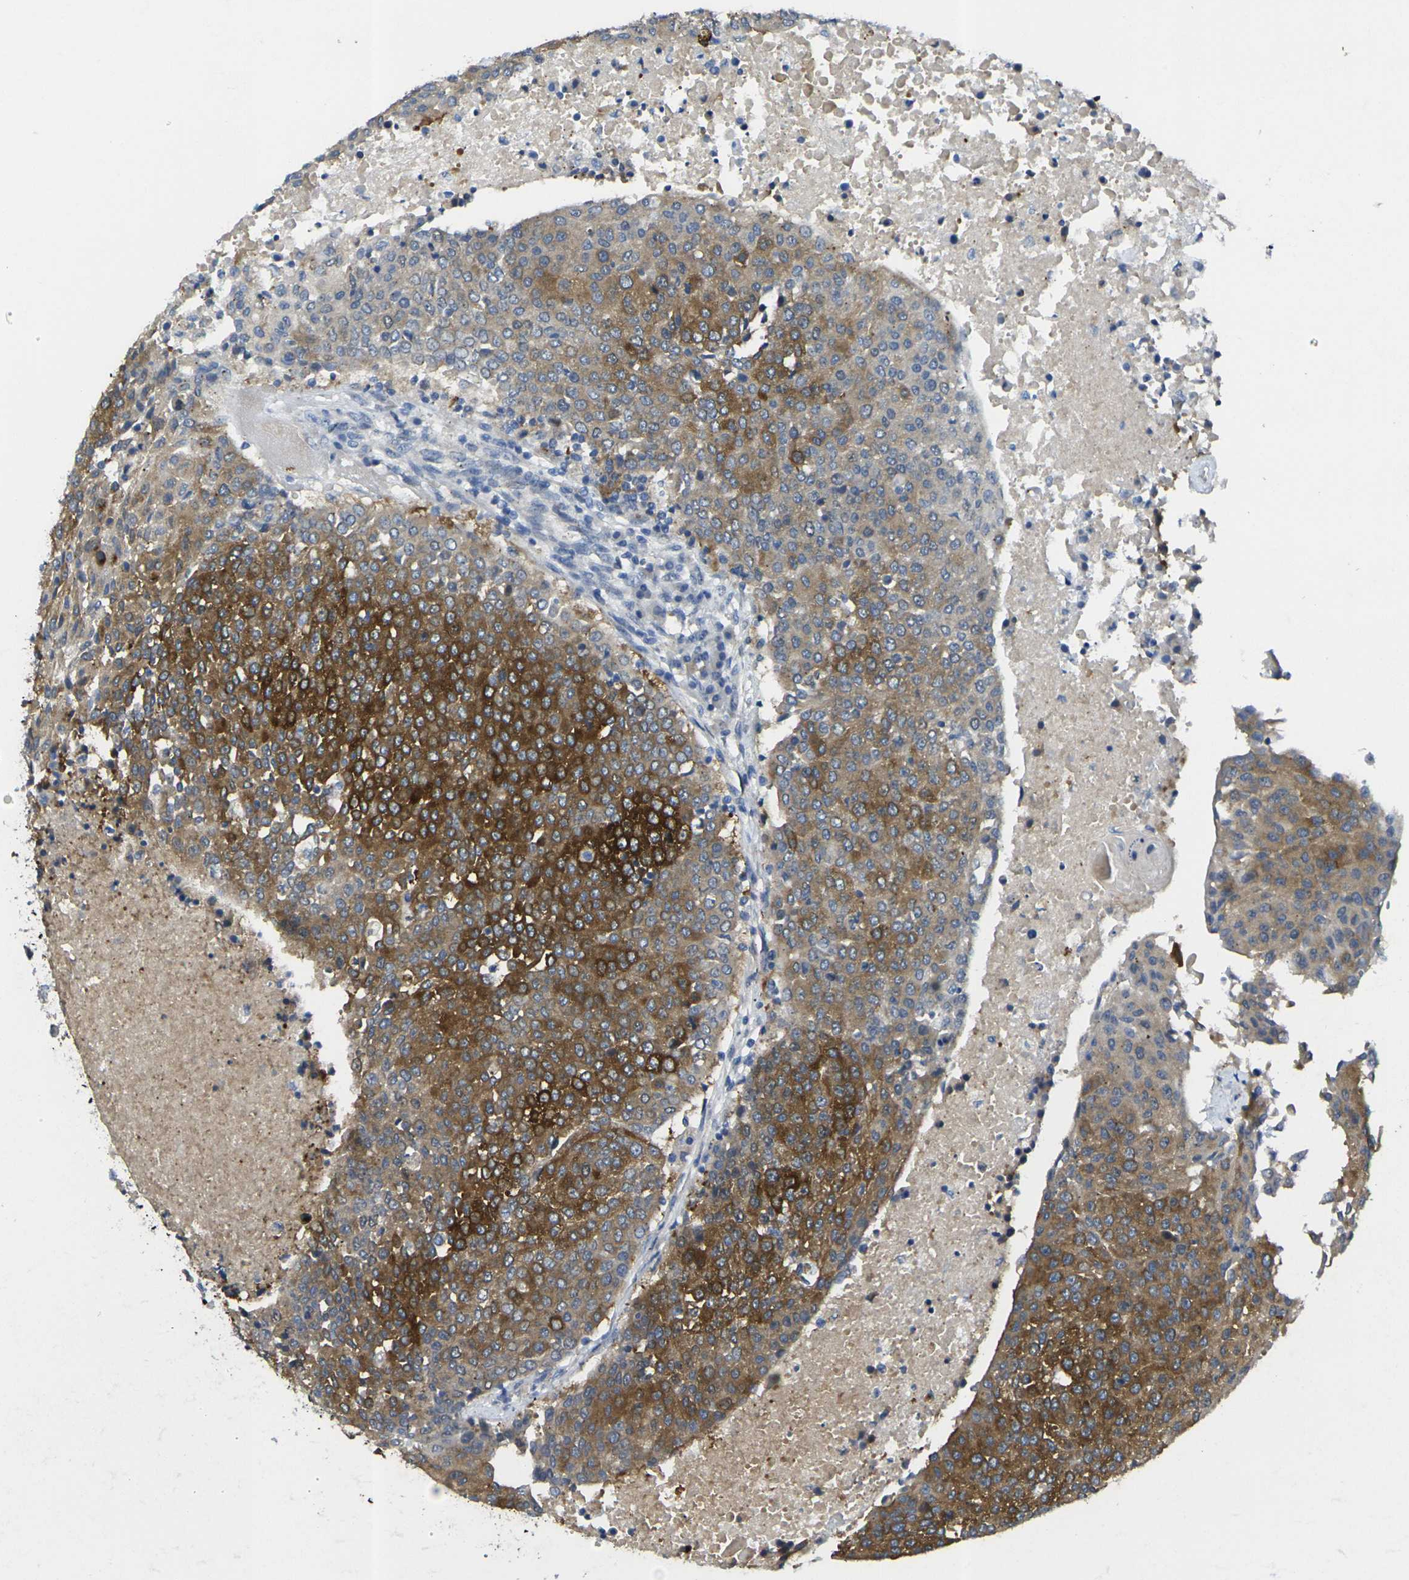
{"staining": {"intensity": "moderate", "quantity": ">75%", "location": "cytoplasmic/membranous"}, "tissue": "urothelial cancer", "cell_type": "Tumor cells", "image_type": "cancer", "snomed": [{"axis": "morphology", "description": "Urothelial carcinoma, High grade"}, {"axis": "topography", "description": "Urinary bladder"}], "caption": "This image reveals immunohistochemistry (IHC) staining of human urothelial cancer, with medium moderate cytoplasmic/membranous expression in approximately >75% of tumor cells.", "gene": "GNA12", "patient": {"sex": "female", "age": 85}}